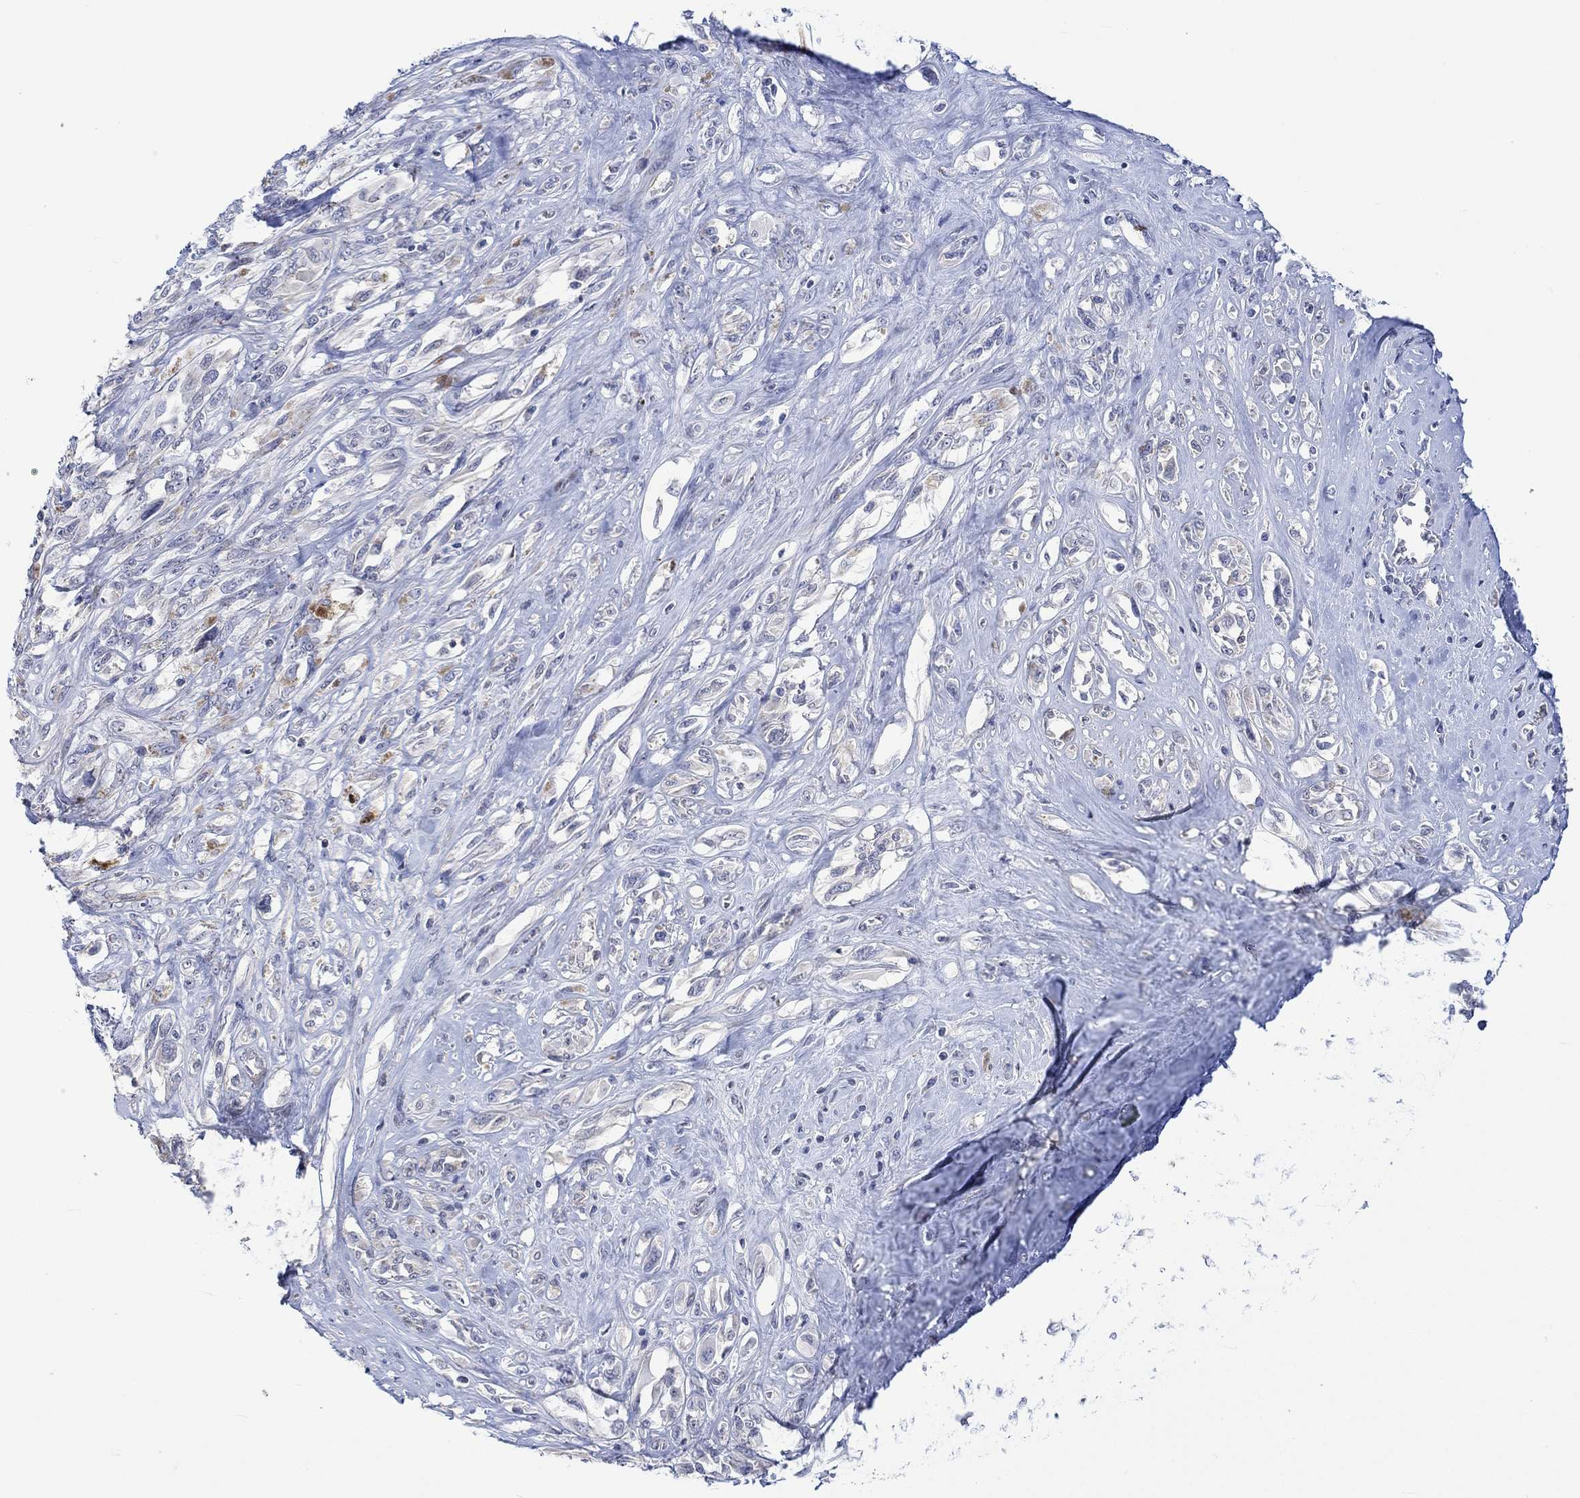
{"staining": {"intensity": "negative", "quantity": "none", "location": "none"}, "tissue": "melanoma", "cell_type": "Tumor cells", "image_type": "cancer", "snomed": [{"axis": "morphology", "description": "Malignant melanoma, NOS"}, {"axis": "topography", "description": "Skin"}], "caption": "A micrograph of melanoma stained for a protein displays no brown staining in tumor cells. (DAB (3,3'-diaminobenzidine) immunohistochemistry, high magnification).", "gene": "AGRP", "patient": {"sex": "female", "age": 91}}